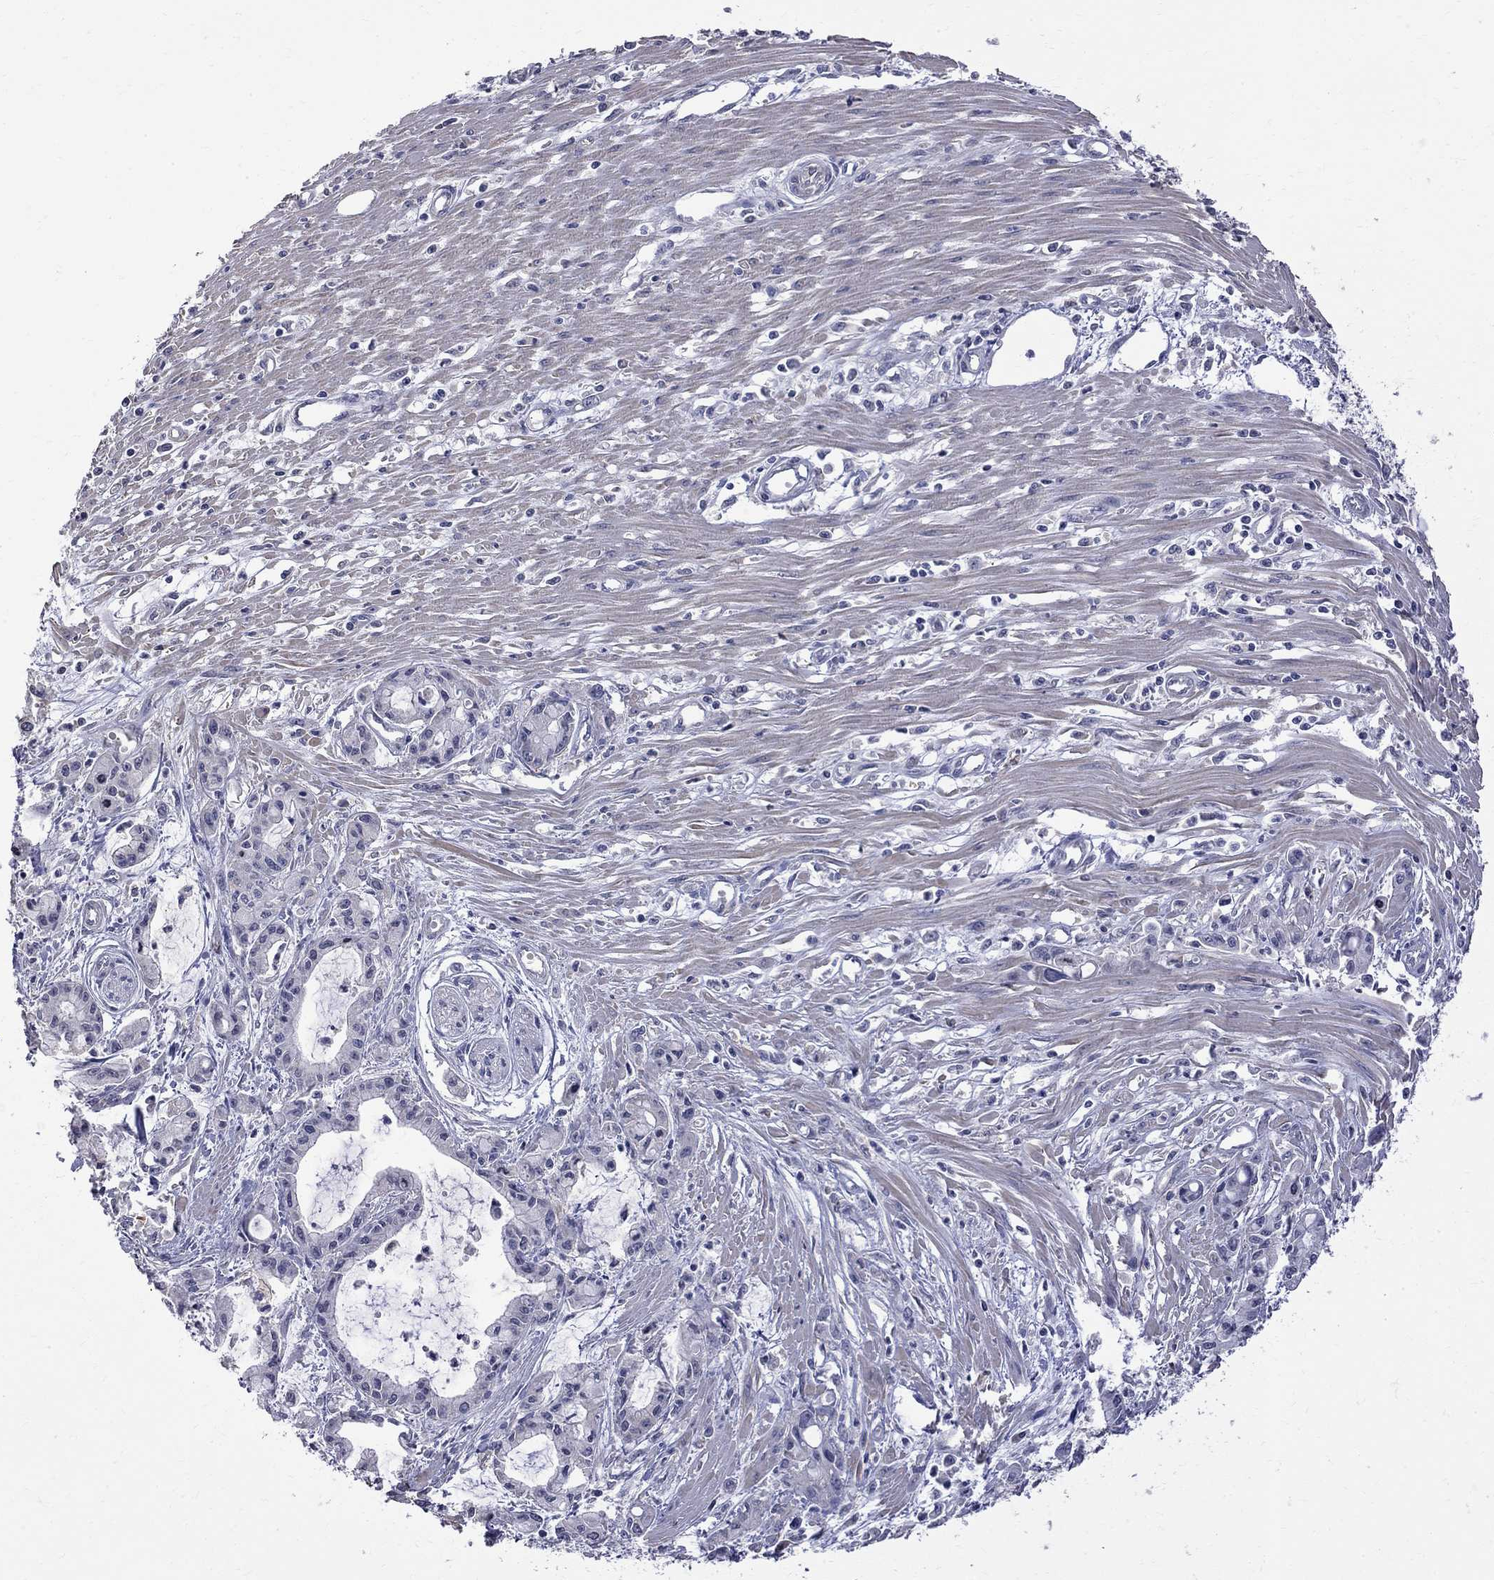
{"staining": {"intensity": "negative", "quantity": "none", "location": "none"}, "tissue": "pancreatic cancer", "cell_type": "Tumor cells", "image_type": "cancer", "snomed": [{"axis": "morphology", "description": "Adenocarcinoma, NOS"}, {"axis": "topography", "description": "Pancreas"}], "caption": "This is a photomicrograph of immunohistochemistry staining of adenocarcinoma (pancreatic), which shows no expression in tumor cells. Nuclei are stained in blue.", "gene": "CKAP2", "patient": {"sex": "male", "age": 48}}